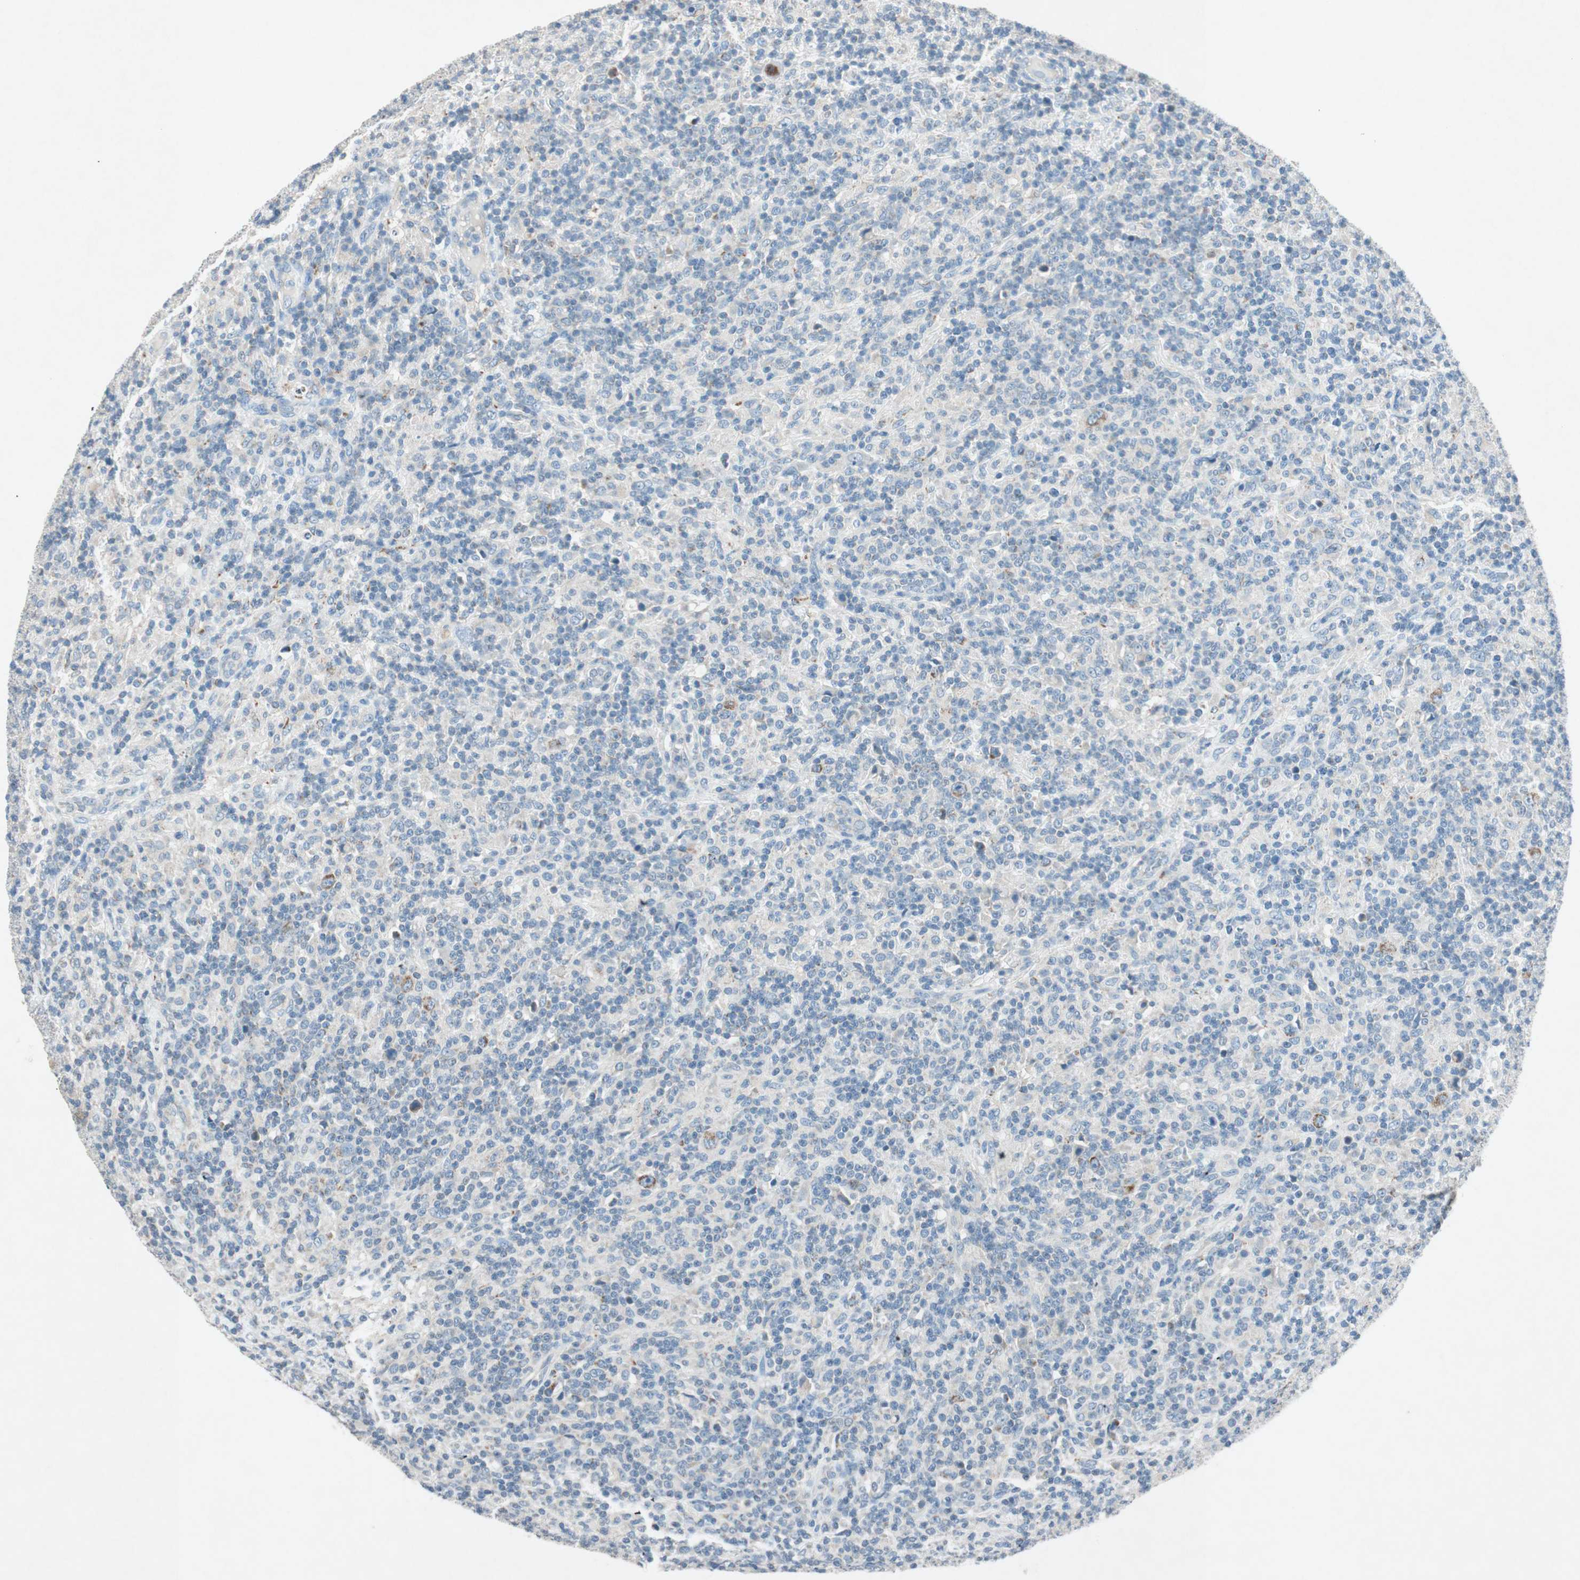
{"staining": {"intensity": "weak", "quantity": "<25%", "location": "cytoplasmic/membranous"}, "tissue": "lymphoma", "cell_type": "Tumor cells", "image_type": "cancer", "snomed": [{"axis": "morphology", "description": "Hodgkin's disease, NOS"}, {"axis": "topography", "description": "Lymph node"}], "caption": "An immunohistochemistry image of Hodgkin's disease is shown. There is no staining in tumor cells of Hodgkin's disease.", "gene": "NKAIN1", "patient": {"sex": "male", "age": 70}}